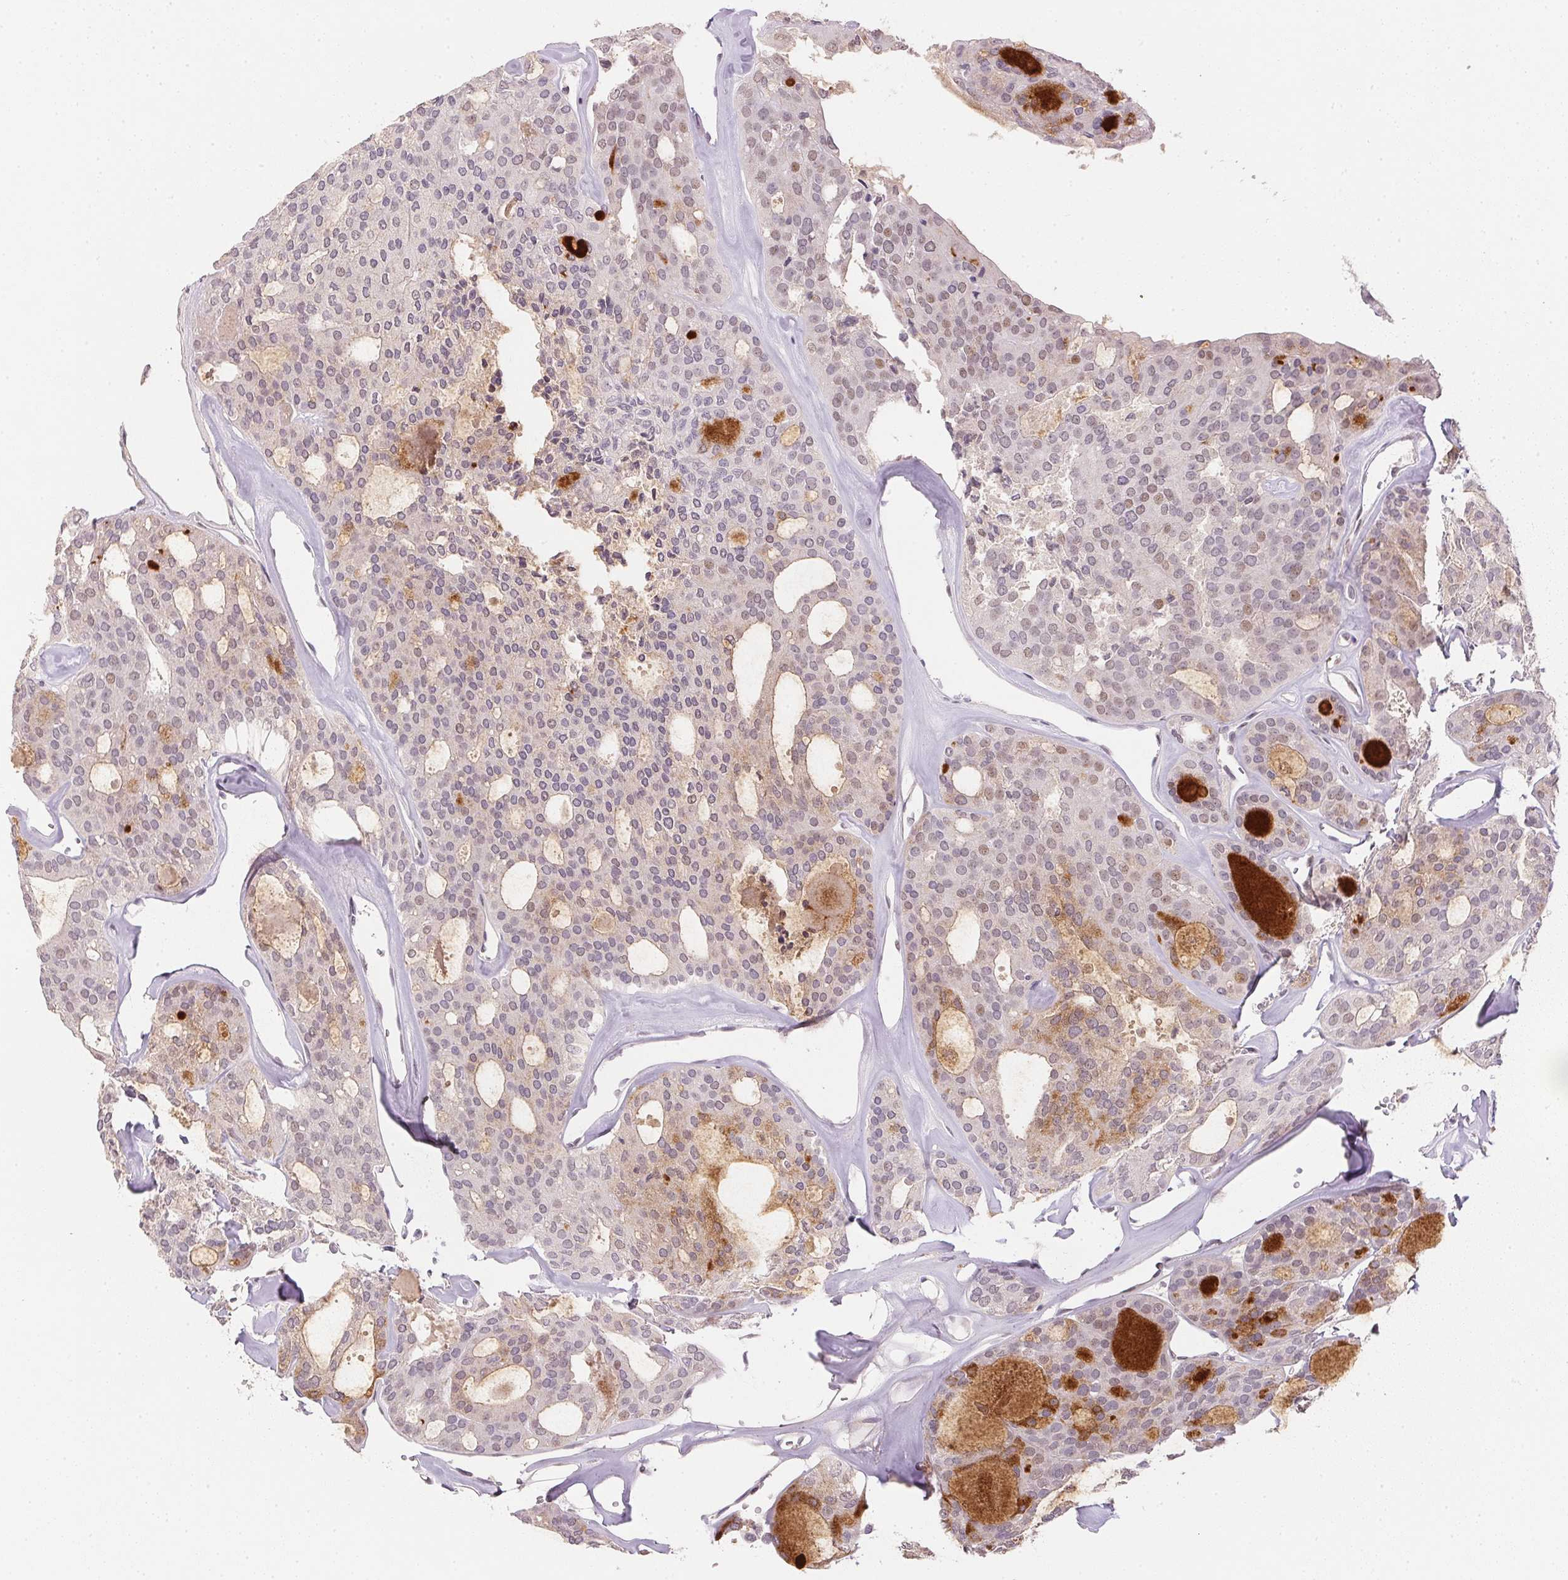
{"staining": {"intensity": "weak", "quantity": "<25%", "location": "cytoplasmic/membranous"}, "tissue": "thyroid cancer", "cell_type": "Tumor cells", "image_type": "cancer", "snomed": [{"axis": "morphology", "description": "Follicular adenoma carcinoma, NOS"}, {"axis": "topography", "description": "Thyroid gland"}], "caption": "Protein analysis of follicular adenoma carcinoma (thyroid) reveals no significant positivity in tumor cells. Brightfield microscopy of immunohistochemistry (IHC) stained with DAB (brown) and hematoxylin (blue), captured at high magnification.", "gene": "POLR3G", "patient": {"sex": "male", "age": 75}}